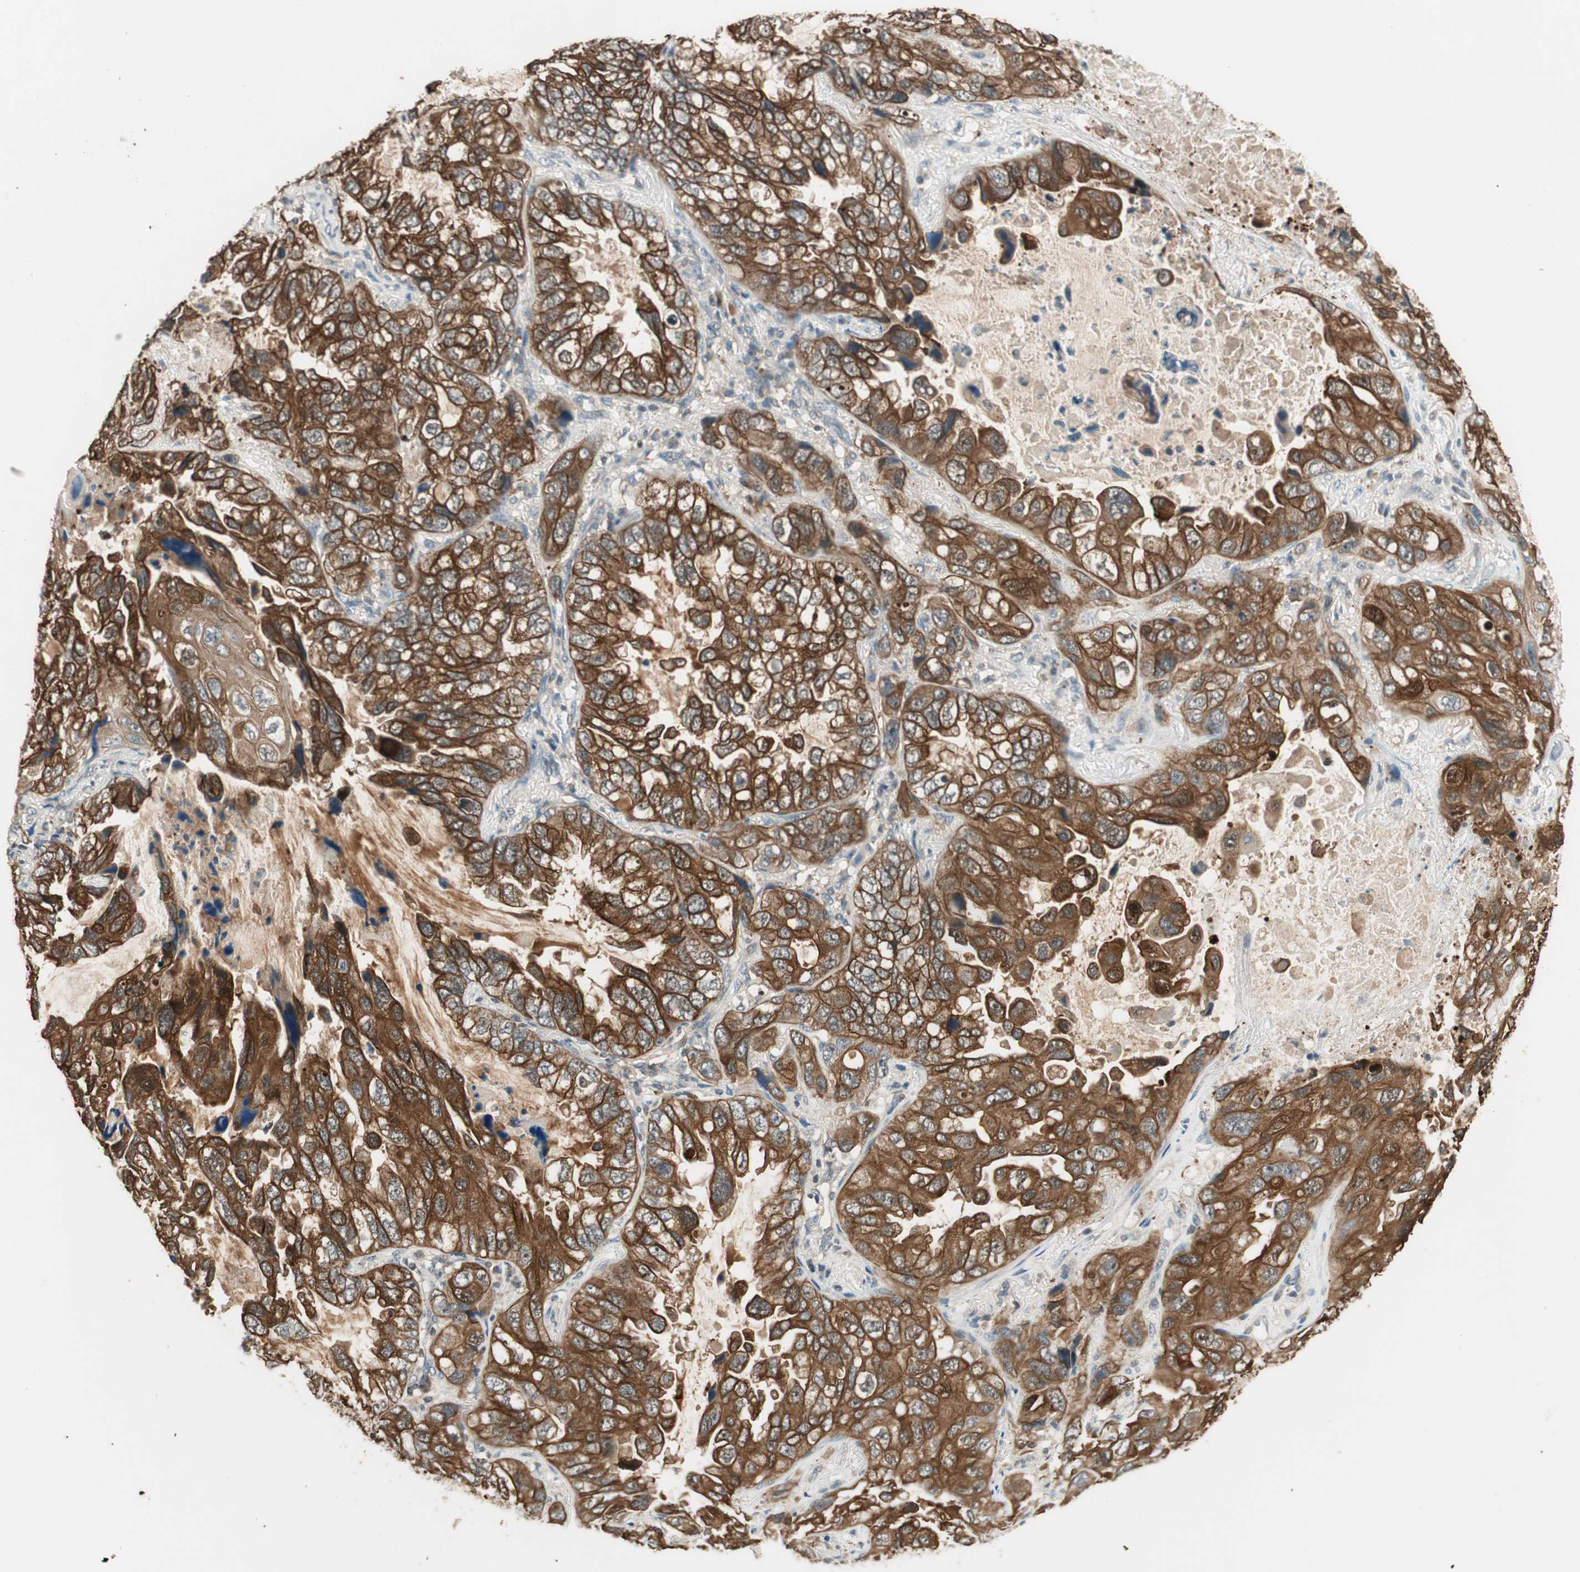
{"staining": {"intensity": "strong", "quantity": ">75%", "location": "cytoplasmic/membranous"}, "tissue": "lung cancer", "cell_type": "Tumor cells", "image_type": "cancer", "snomed": [{"axis": "morphology", "description": "Squamous cell carcinoma, NOS"}, {"axis": "topography", "description": "Lung"}], "caption": "Immunohistochemistry (IHC) of lung cancer (squamous cell carcinoma) shows high levels of strong cytoplasmic/membranous expression in about >75% of tumor cells.", "gene": "TRIM21", "patient": {"sex": "female", "age": 73}}